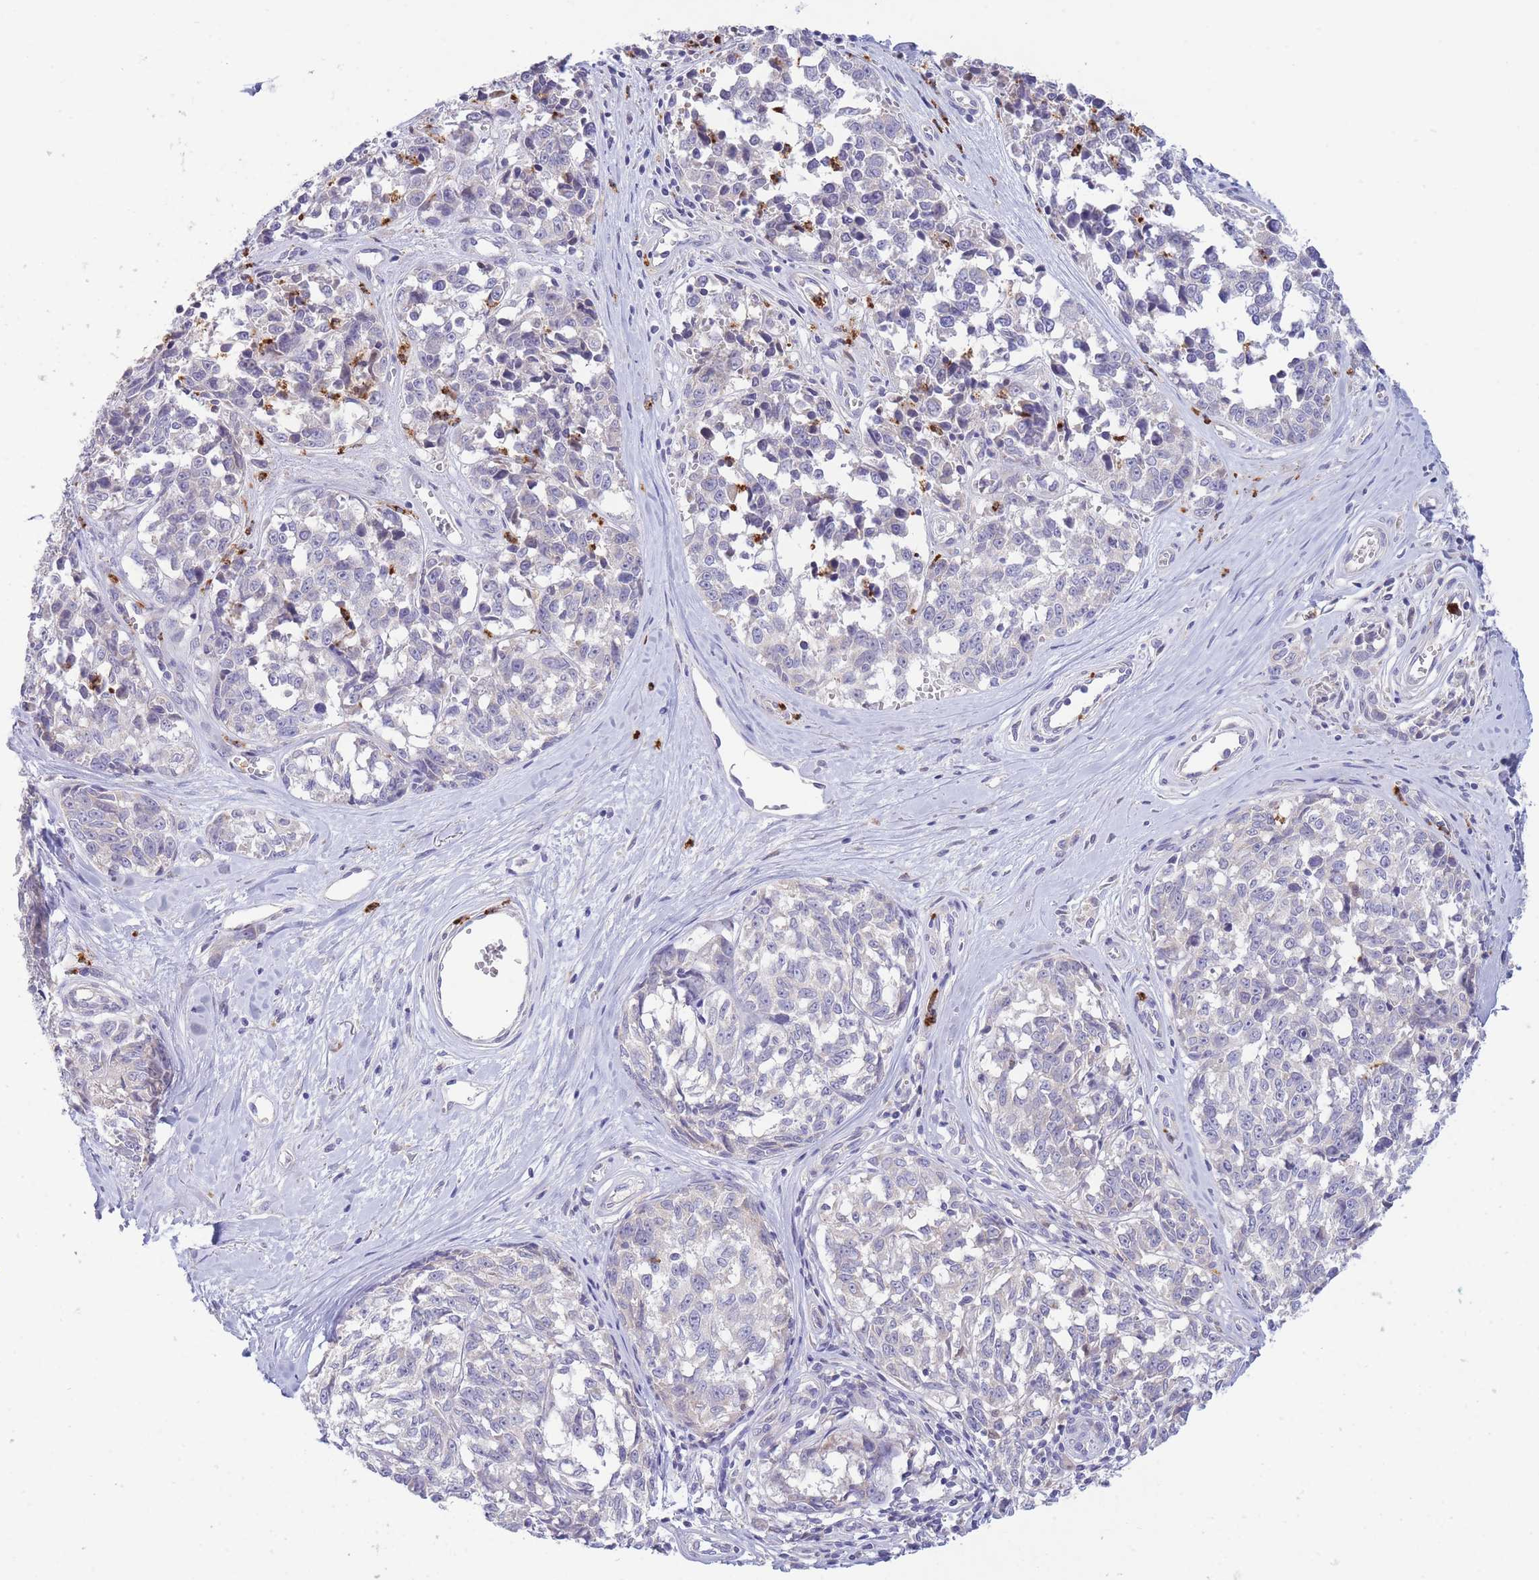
{"staining": {"intensity": "negative", "quantity": "none", "location": "none"}, "tissue": "melanoma", "cell_type": "Tumor cells", "image_type": "cancer", "snomed": [{"axis": "morphology", "description": "Normal tissue, NOS"}, {"axis": "morphology", "description": "Malignant melanoma, NOS"}, {"axis": "topography", "description": "Skin"}], "caption": "This is an immunohistochemistry (IHC) image of human melanoma. There is no expression in tumor cells.", "gene": "CENPM", "patient": {"sex": "female", "age": 64}}